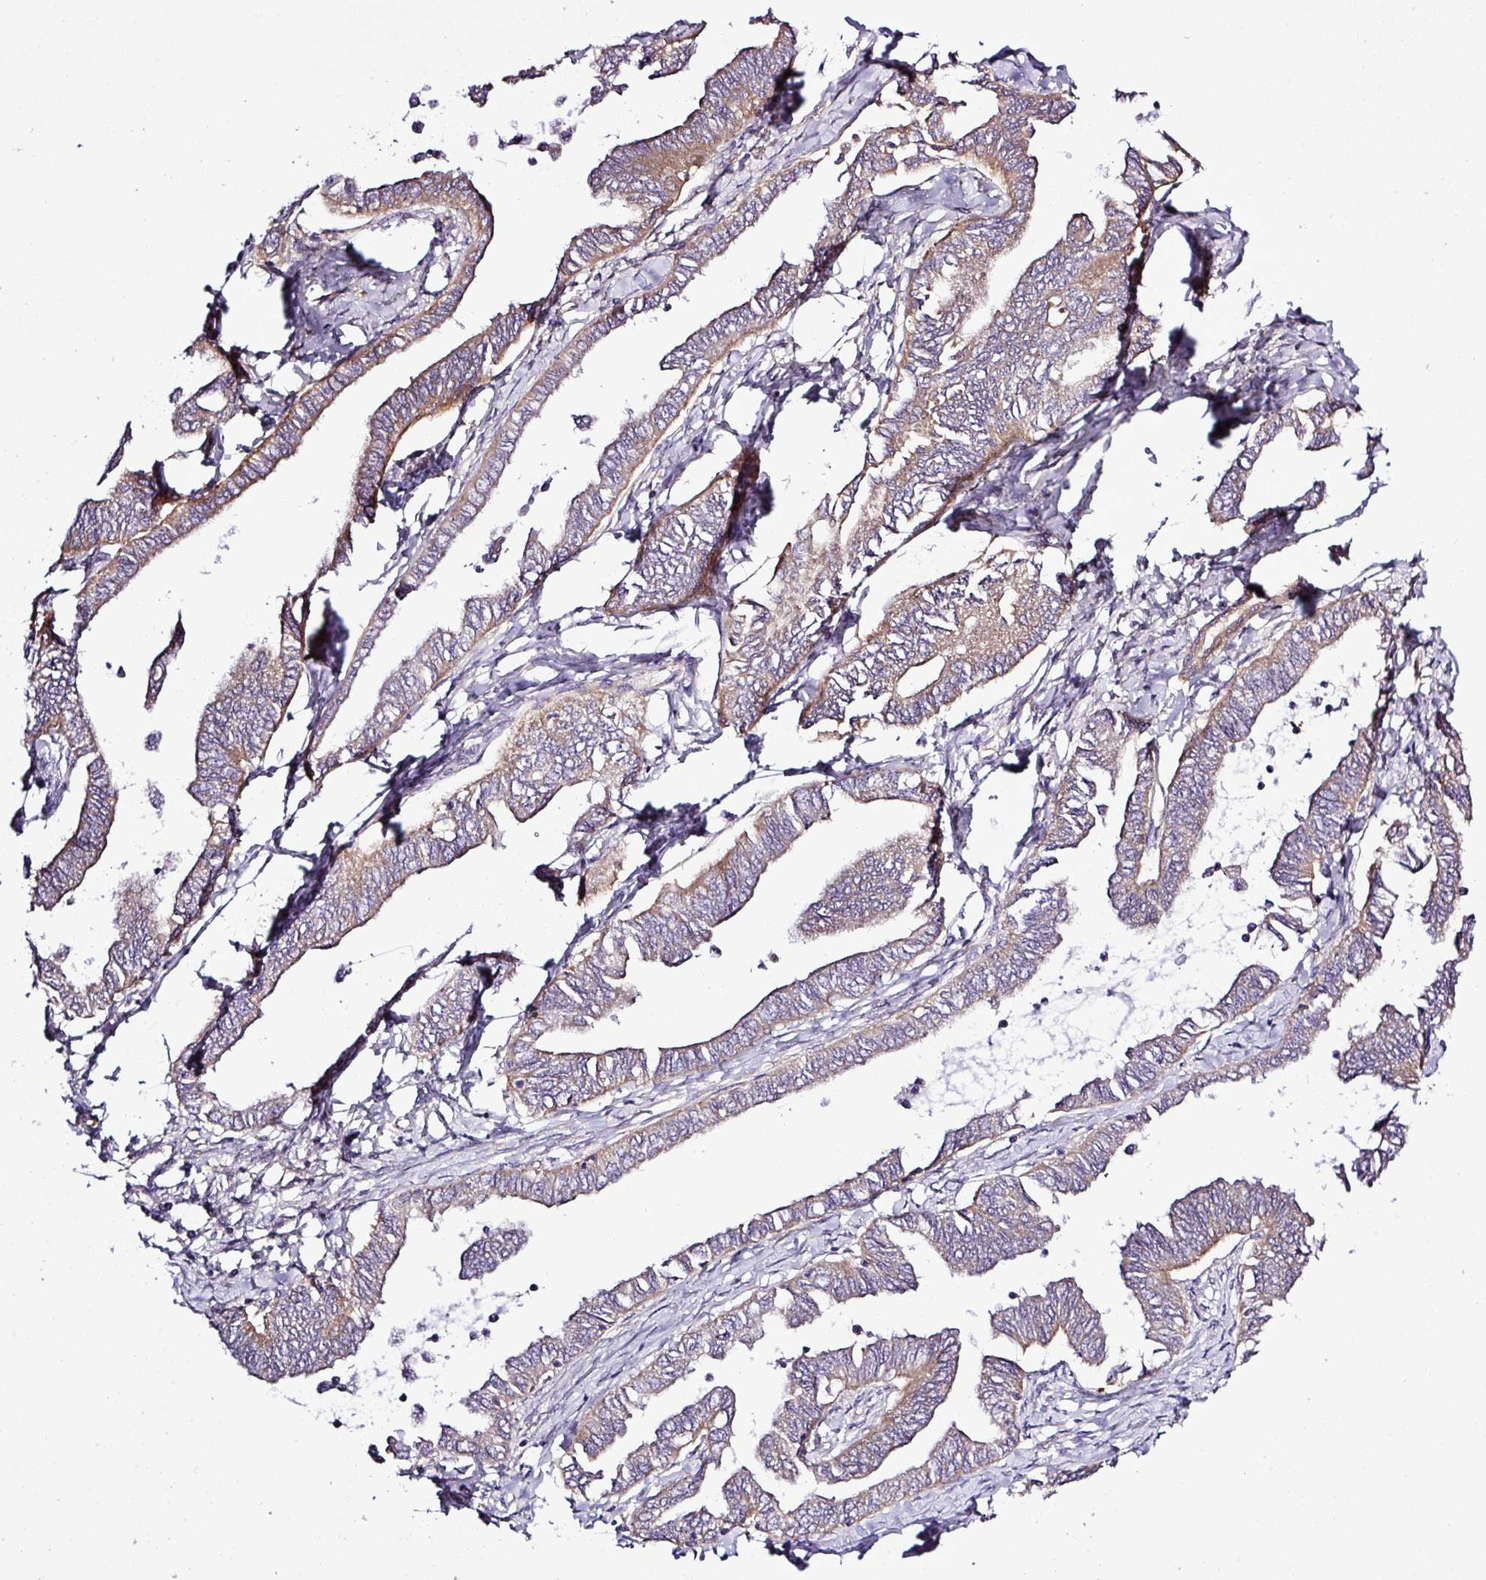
{"staining": {"intensity": "moderate", "quantity": ">75%", "location": "cytoplasmic/membranous"}, "tissue": "ovarian cancer", "cell_type": "Tumor cells", "image_type": "cancer", "snomed": [{"axis": "morphology", "description": "Carcinoma, endometroid"}, {"axis": "topography", "description": "Ovary"}], "caption": "Protein staining by immunohistochemistry reveals moderate cytoplasmic/membranous positivity in about >75% of tumor cells in endometroid carcinoma (ovarian).", "gene": "CWH43", "patient": {"sex": "female", "age": 70}}